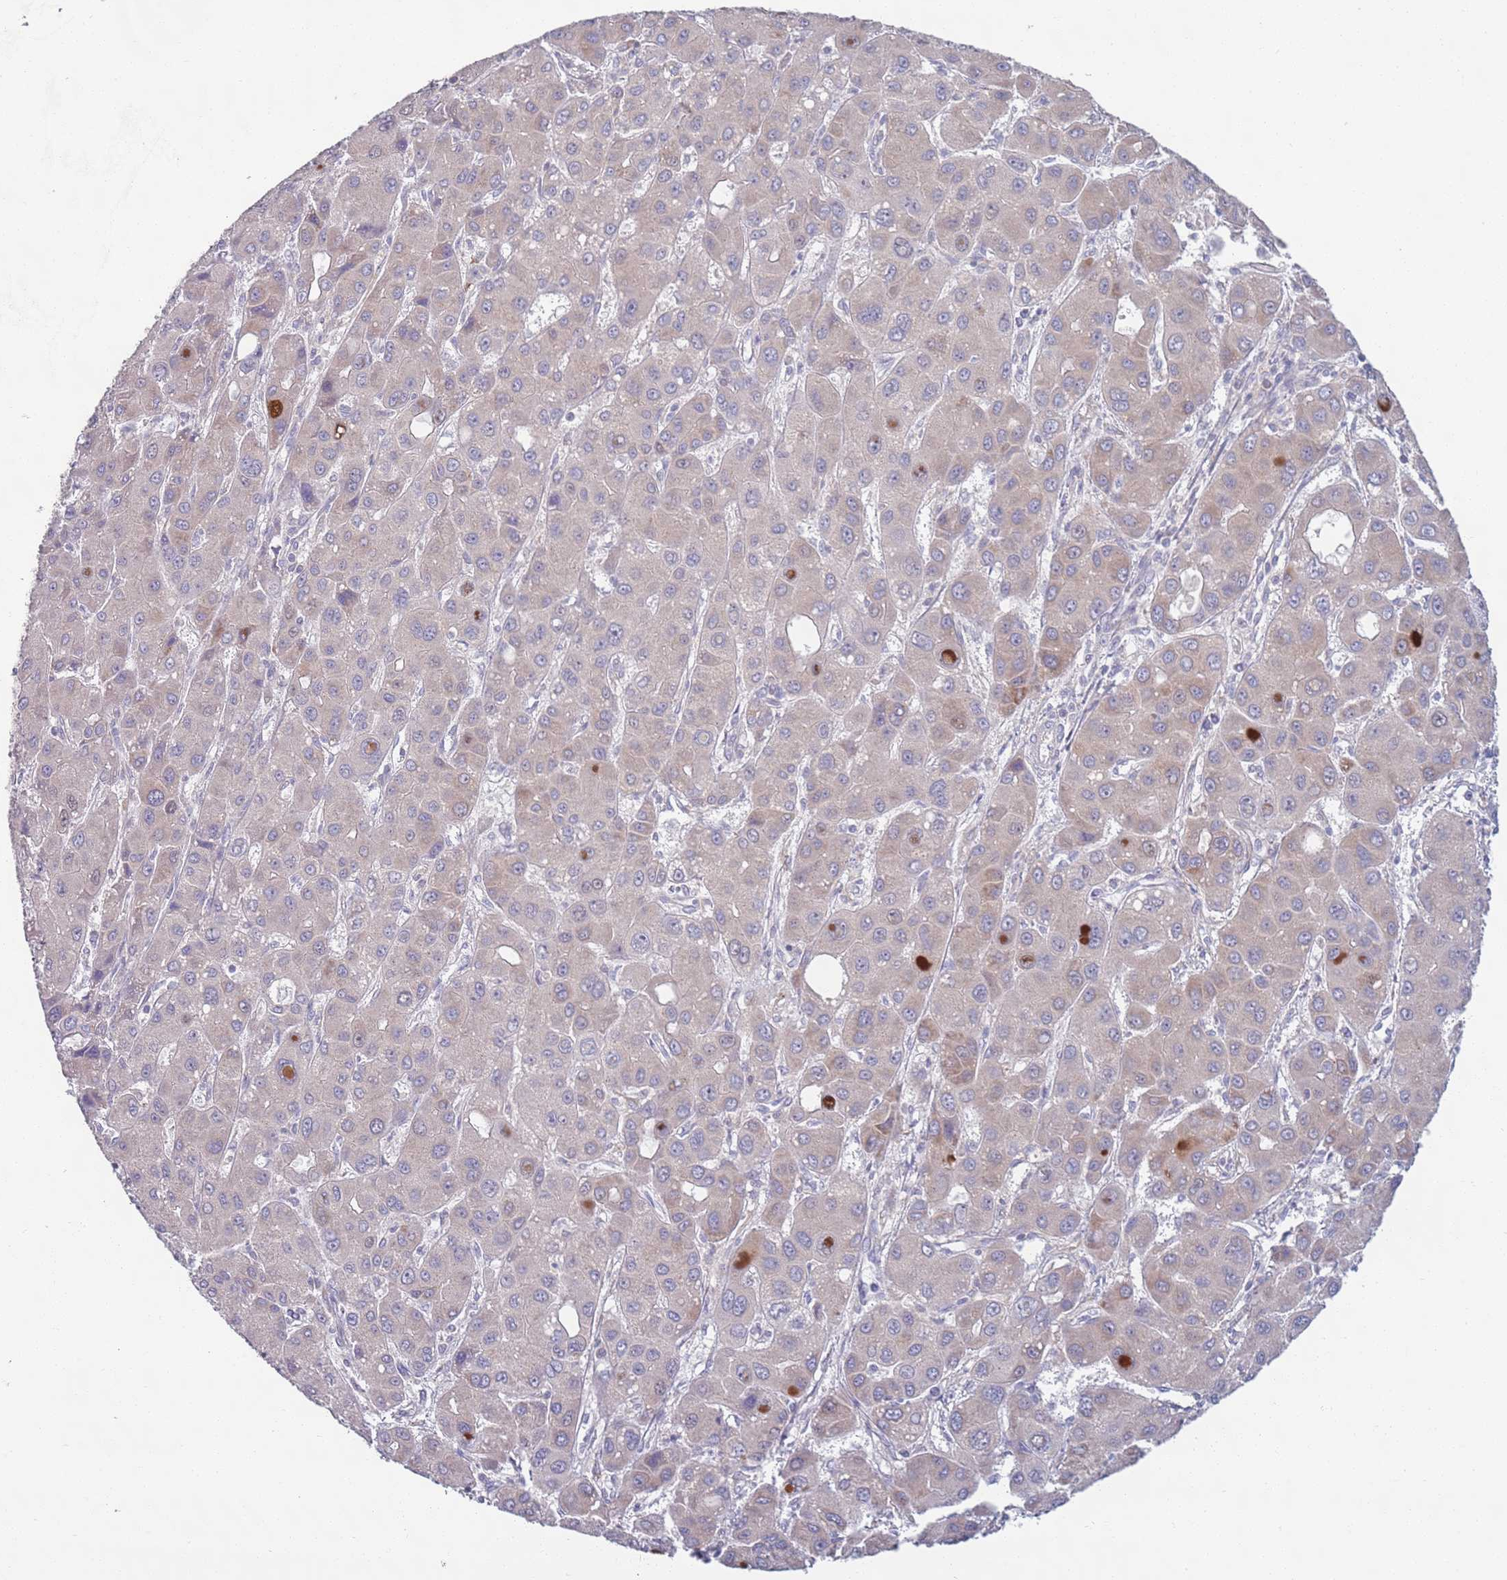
{"staining": {"intensity": "moderate", "quantity": "25%-75%", "location": "cytoplasmic/membranous"}, "tissue": "liver cancer", "cell_type": "Tumor cells", "image_type": "cancer", "snomed": [{"axis": "morphology", "description": "Carcinoma, Hepatocellular, NOS"}, {"axis": "topography", "description": "Liver"}], "caption": "A micrograph of human hepatocellular carcinoma (liver) stained for a protein displays moderate cytoplasmic/membranous brown staining in tumor cells.", "gene": "LTB", "patient": {"sex": "male", "age": 55}}